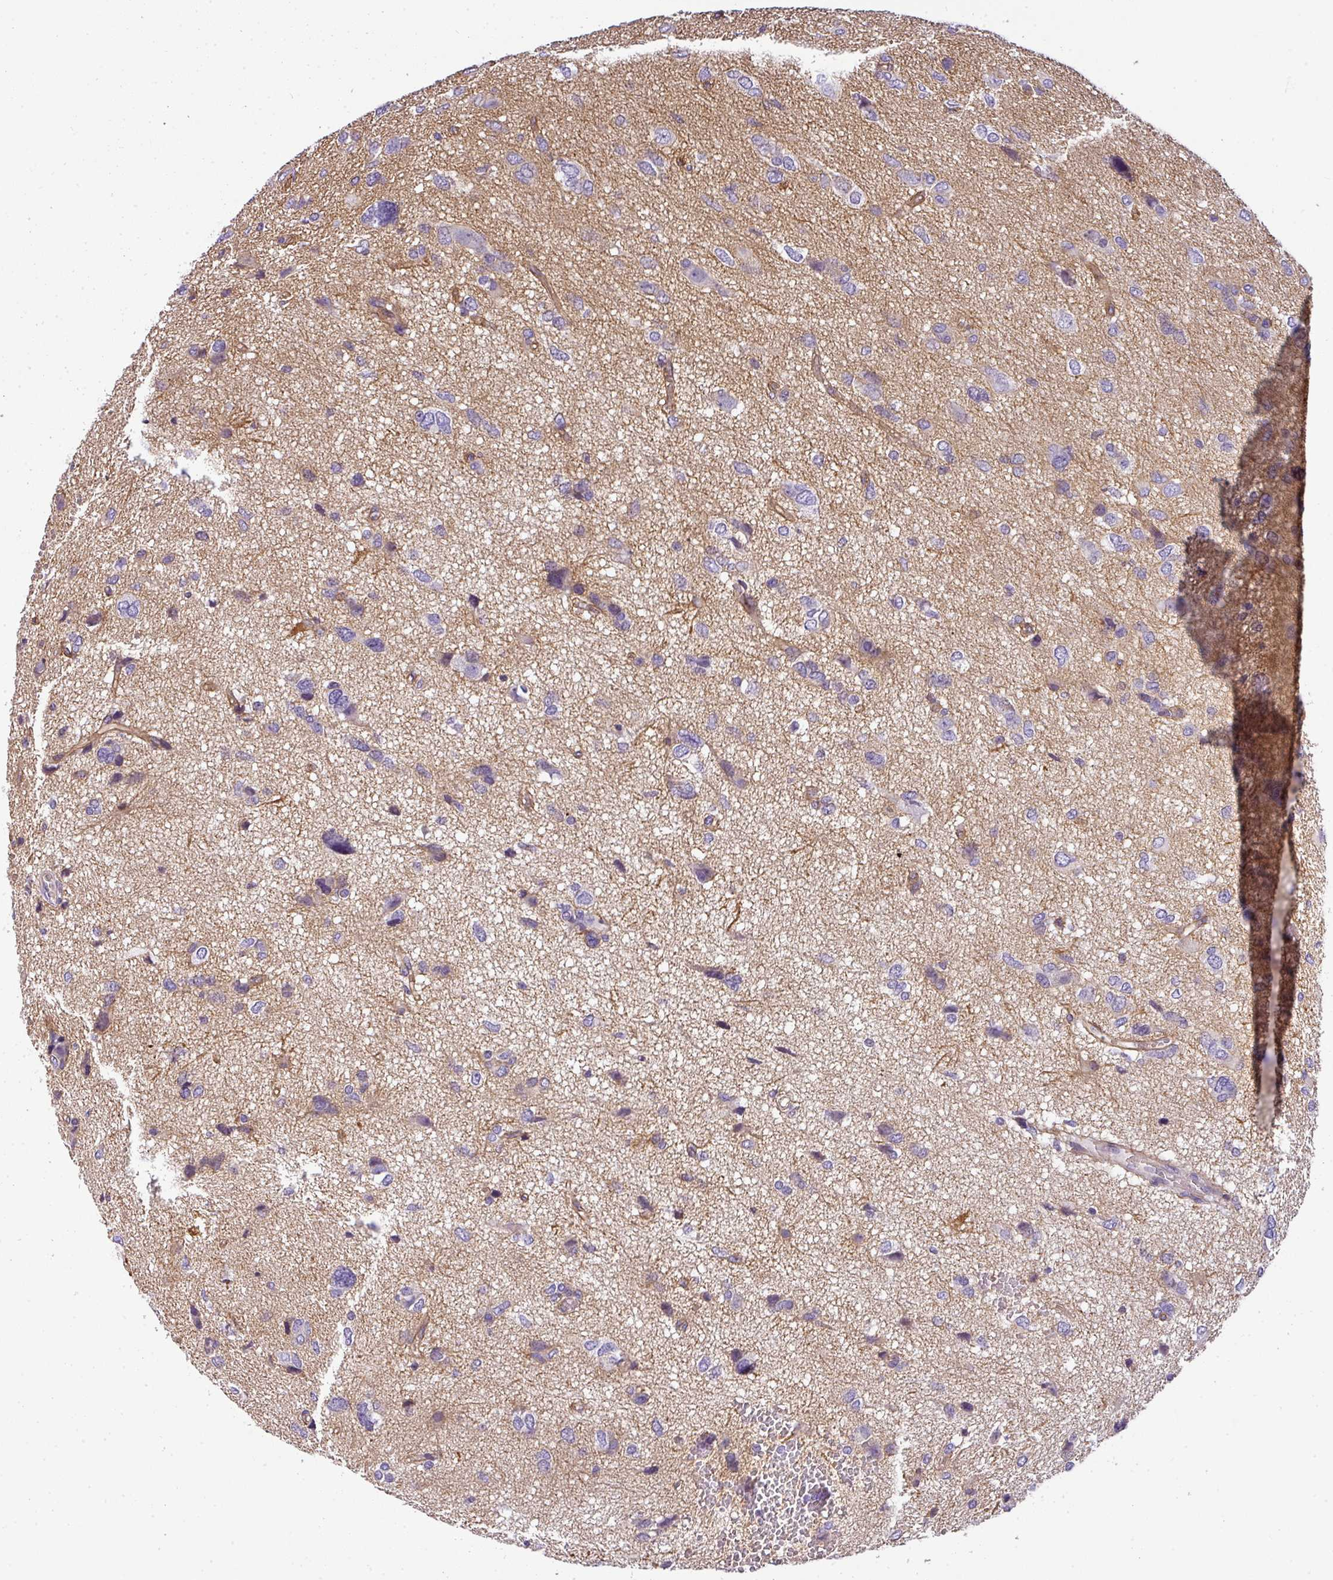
{"staining": {"intensity": "negative", "quantity": "none", "location": "none"}, "tissue": "glioma", "cell_type": "Tumor cells", "image_type": "cancer", "snomed": [{"axis": "morphology", "description": "Glioma, malignant, High grade"}, {"axis": "topography", "description": "Brain"}], "caption": "DAB immunohistochemical staining of glioma displays no significant staining in tumor cells.", "gene": "OR11H4", "patient": {"sex": "female", "age": 59}}